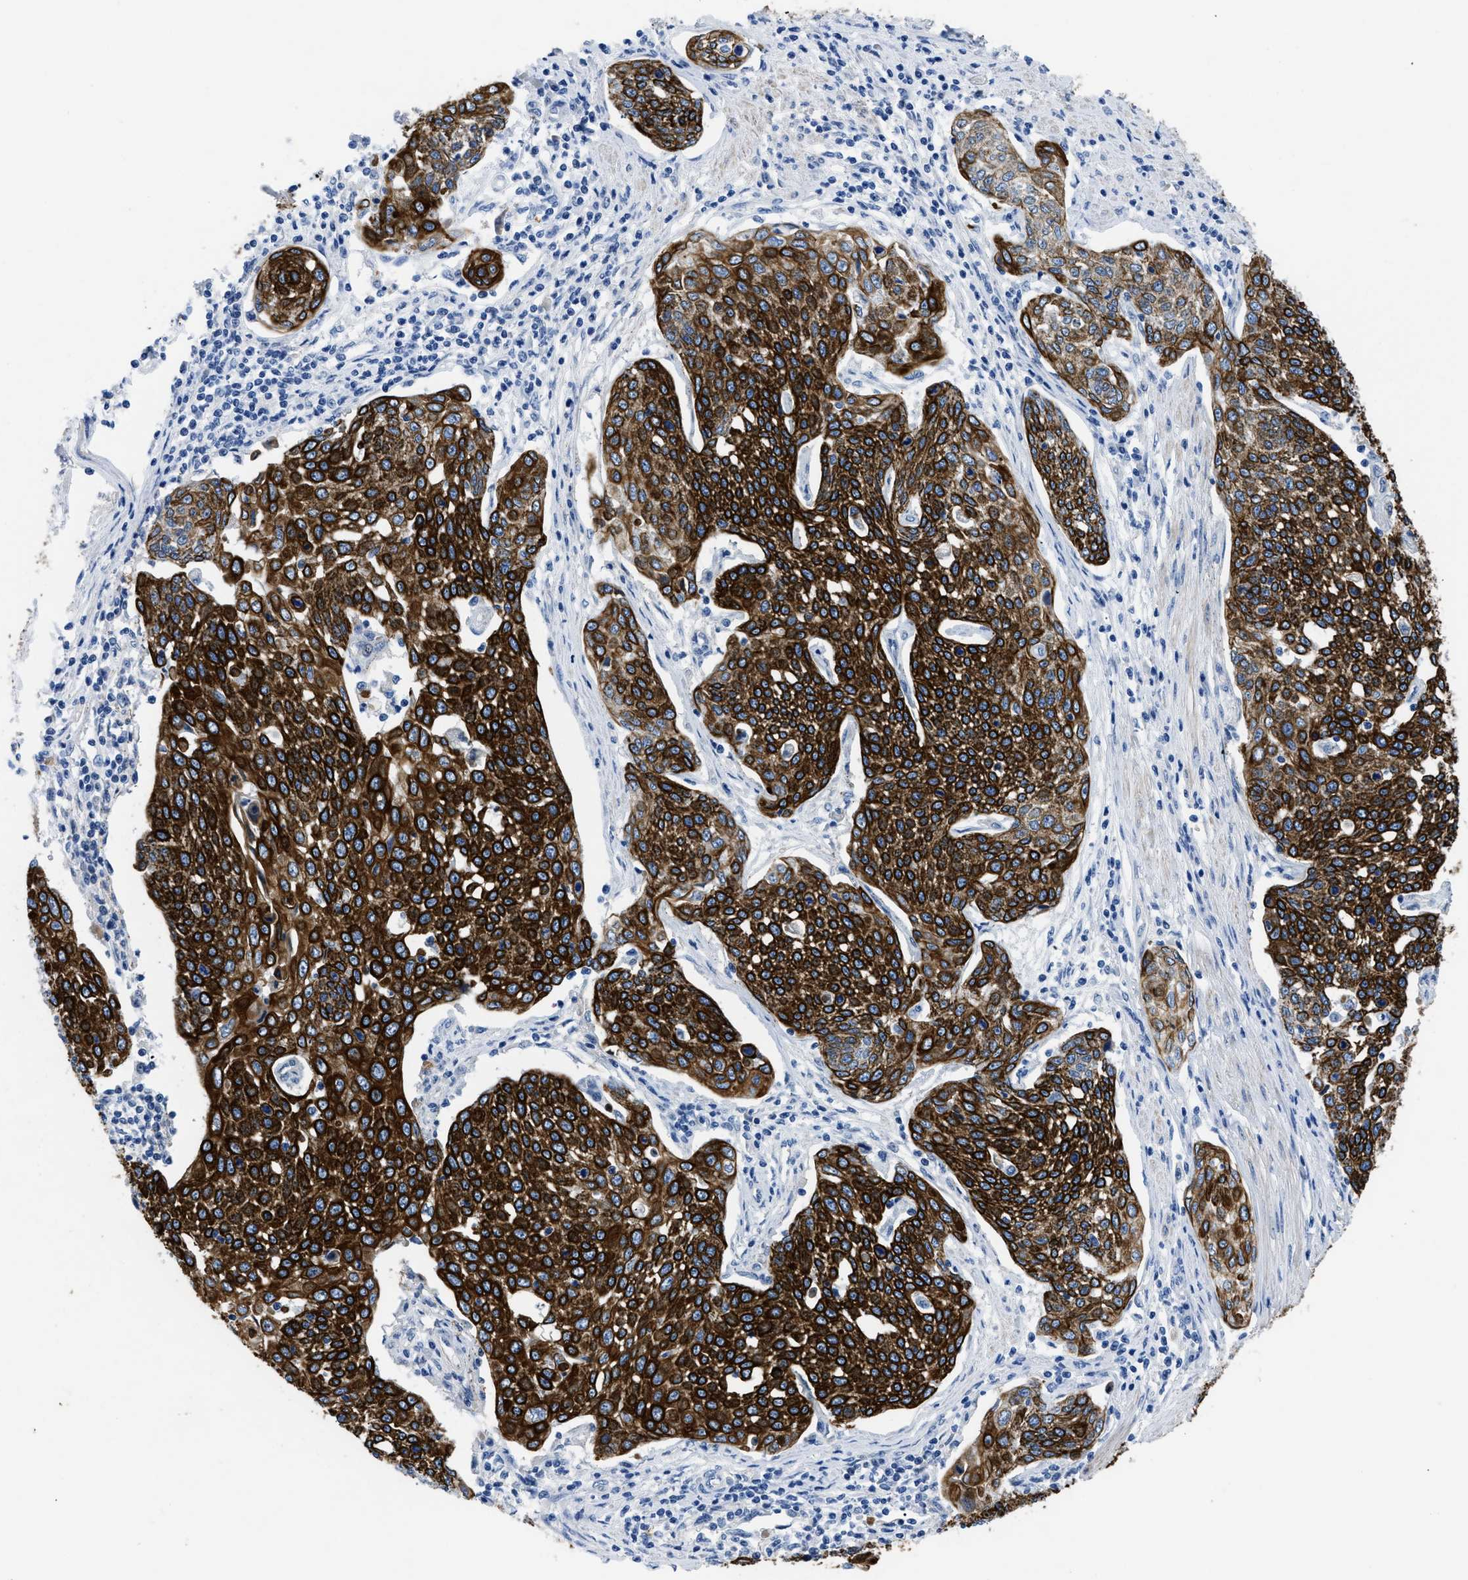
{"staining": {"intensity": "strong", "quantity": ">75%", "location": "cytoplasmic/membranous"}, "tissue": "cervical cancer", "cell_type": "Tumor cells", "image_type": "cancer", "snomed": [{"axis": "morphology", "description": "Squamous cell carcinoma, NOS"}, {"axis": "topography", "description": "Cervix"}], "caption": "DAB immunohistochemical staining of cervical squamous cell carcinoma reveals strong cytoplasmic/membranous protein expression in approximately >75% of tumor cells.", "gene": "TMEM68", "patient": {"sex": "female", "age": 34}}